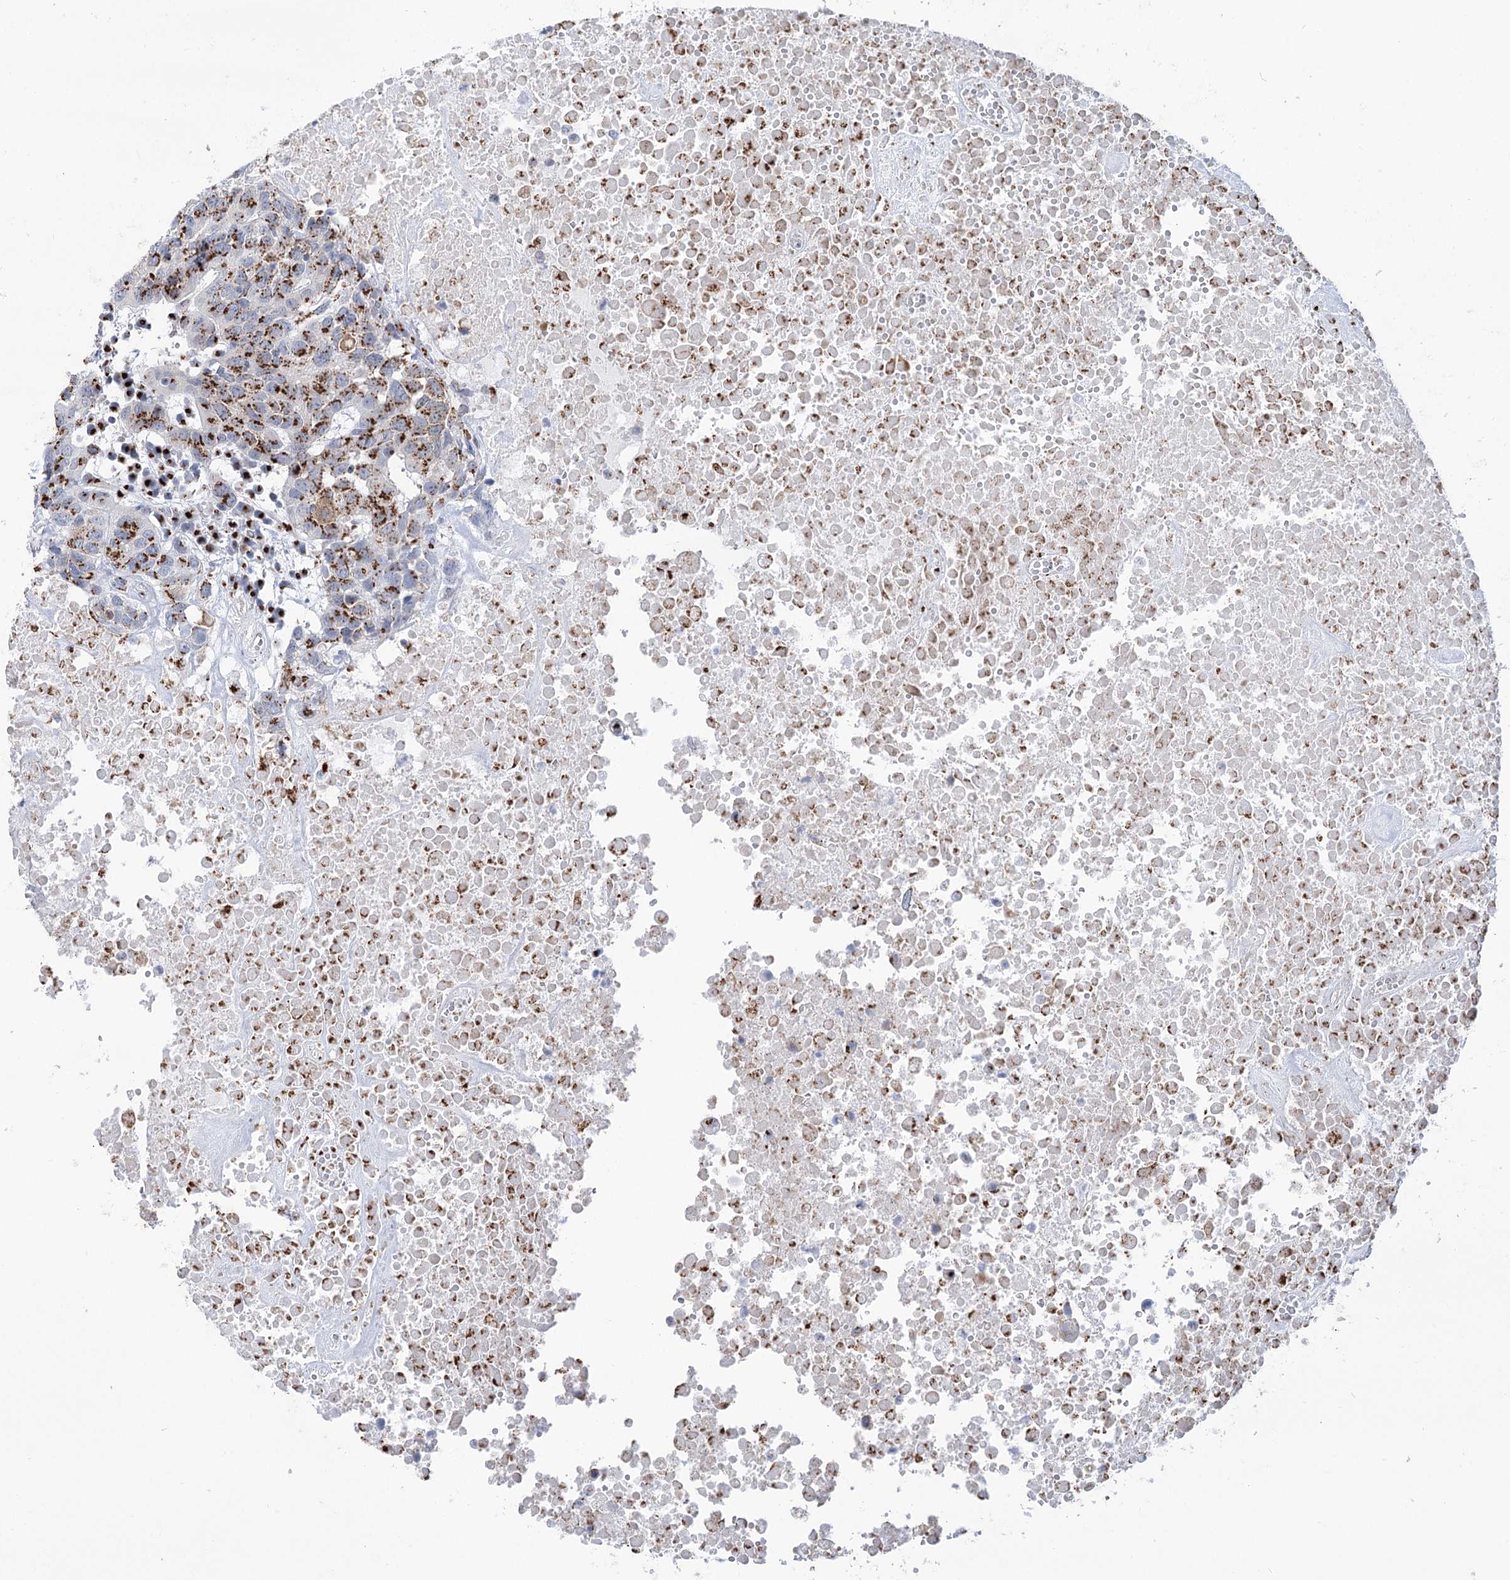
{"staining": {"intensity": "moderate", "quantity": ">75%", "location": "cytoplasmic/membranous"}, "tissue": "head and neck cancer", "cell_type": "Tumor cells", "image_type": "cancer", "snomed": [{"axis": "morphology", "description": "Squamous cell carcinoma, NOS"}, {"axis": "topography", "description": "Head-Neck"}], "caption": "Immunohistochemistry (IHC) micrograph of human head and neck cancer stained for a protein (brown), which demonstrates medium levels of moderate cytoplasmic/membranous positivity in approximately >75% of tumor cells.", "gene": "TMEM165", "patient": {"sex": "male", "age": 66}}